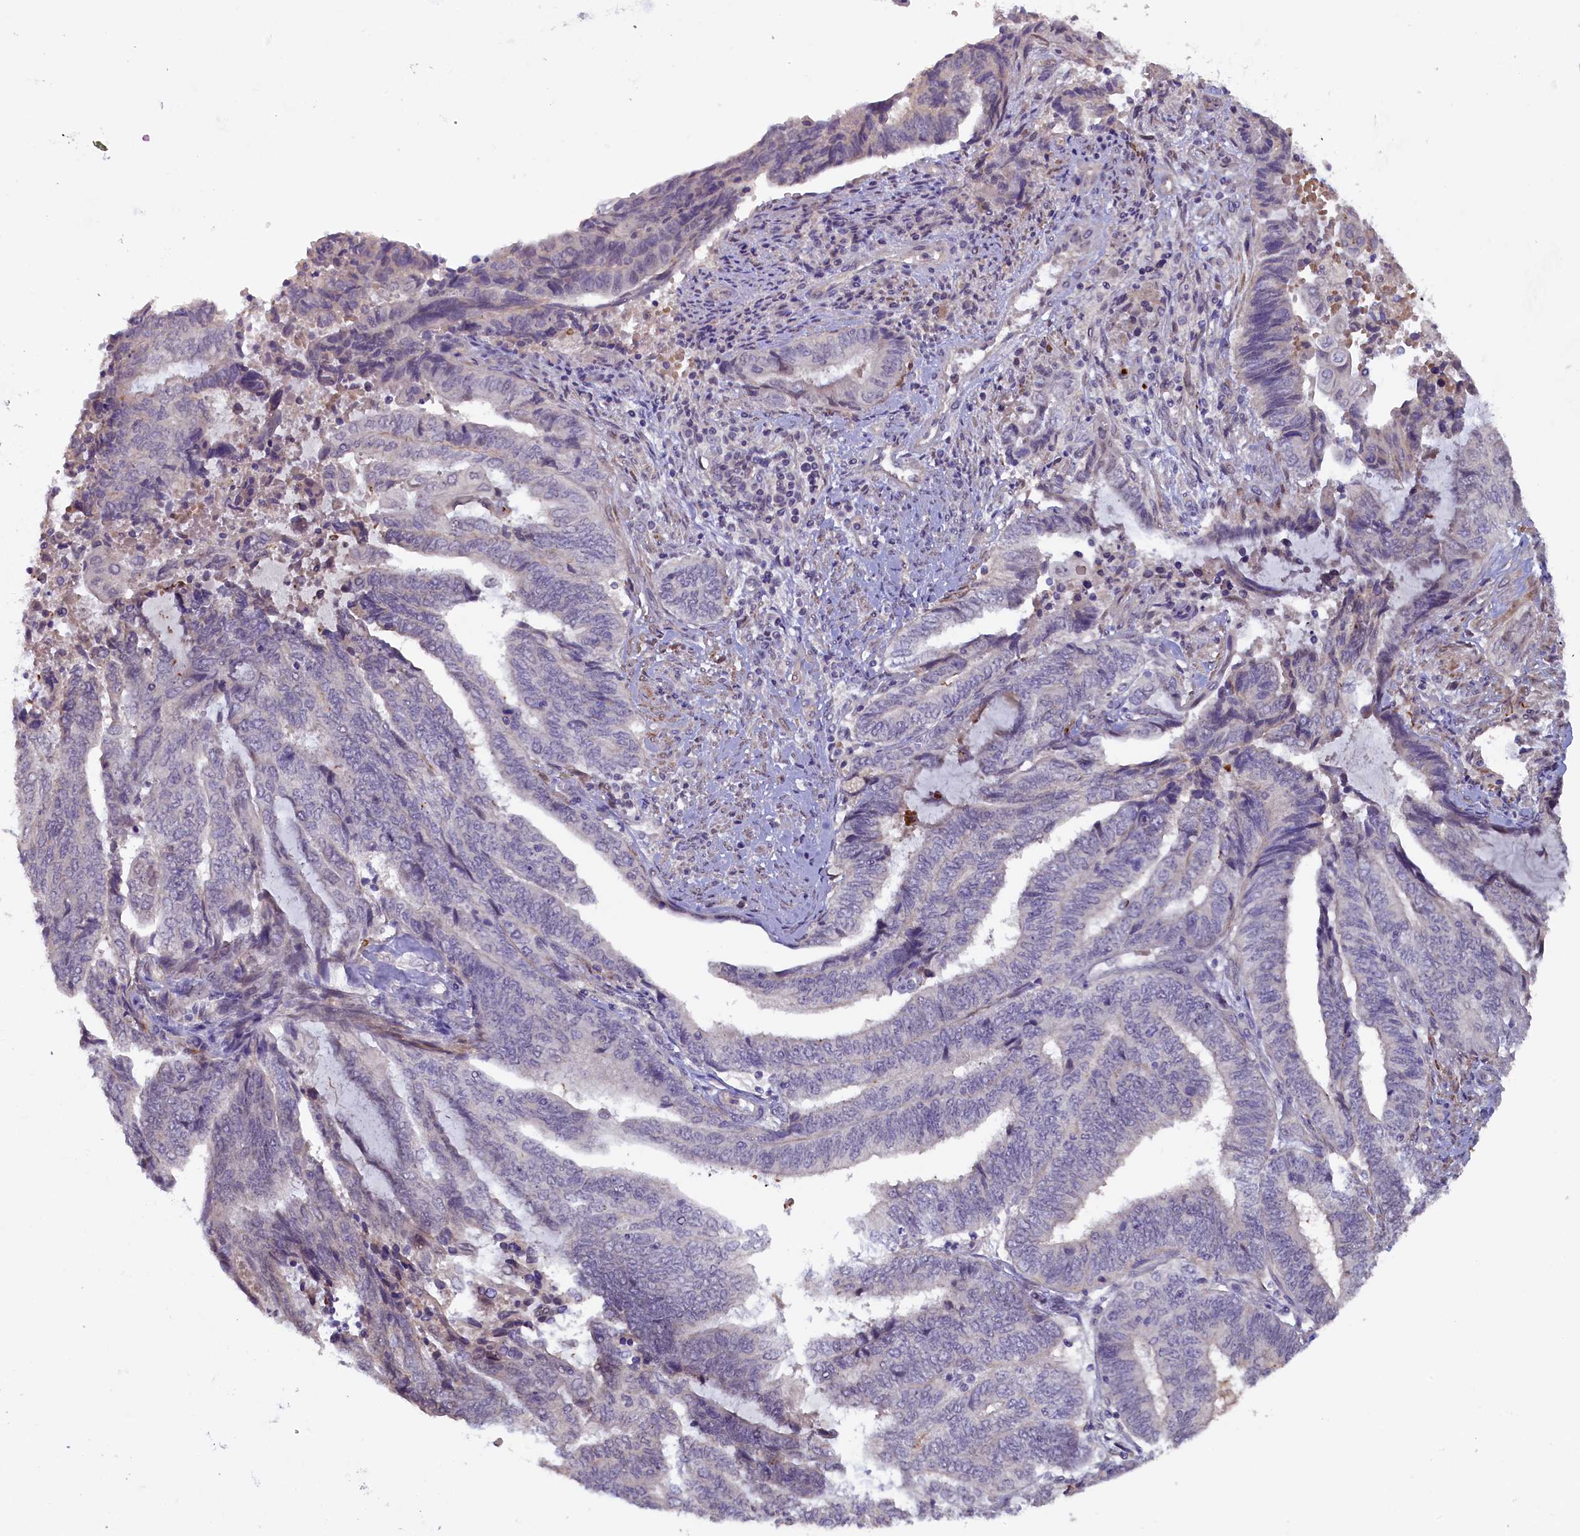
{"staining": {"intensity": "negative", "quantity": "none", "location": "none"}, "tissue": "endometrial cancer", "cell_type": "Tumor cells", "image_type": "cancer", "snomed": [{"axis": "morphology", "description": "Adenocarcinoma, NOS"}, {"axis": "topography", "description": "Uterus"}, {"axis": "topography", "description": "Endometrium"}], "caption": "An image of human endometrial cancer (adenocarcinoma) is negative for staining in tumor cells. (Stains: DAB (3,3'-diaminobenzidine) immunohistochemistry (IHC) with hematoxylin counter stain, Microscopy: brightfield microscopy at high magnification).", "gene": "MYO16", "patient": {"sex": "female", "age": 70}}